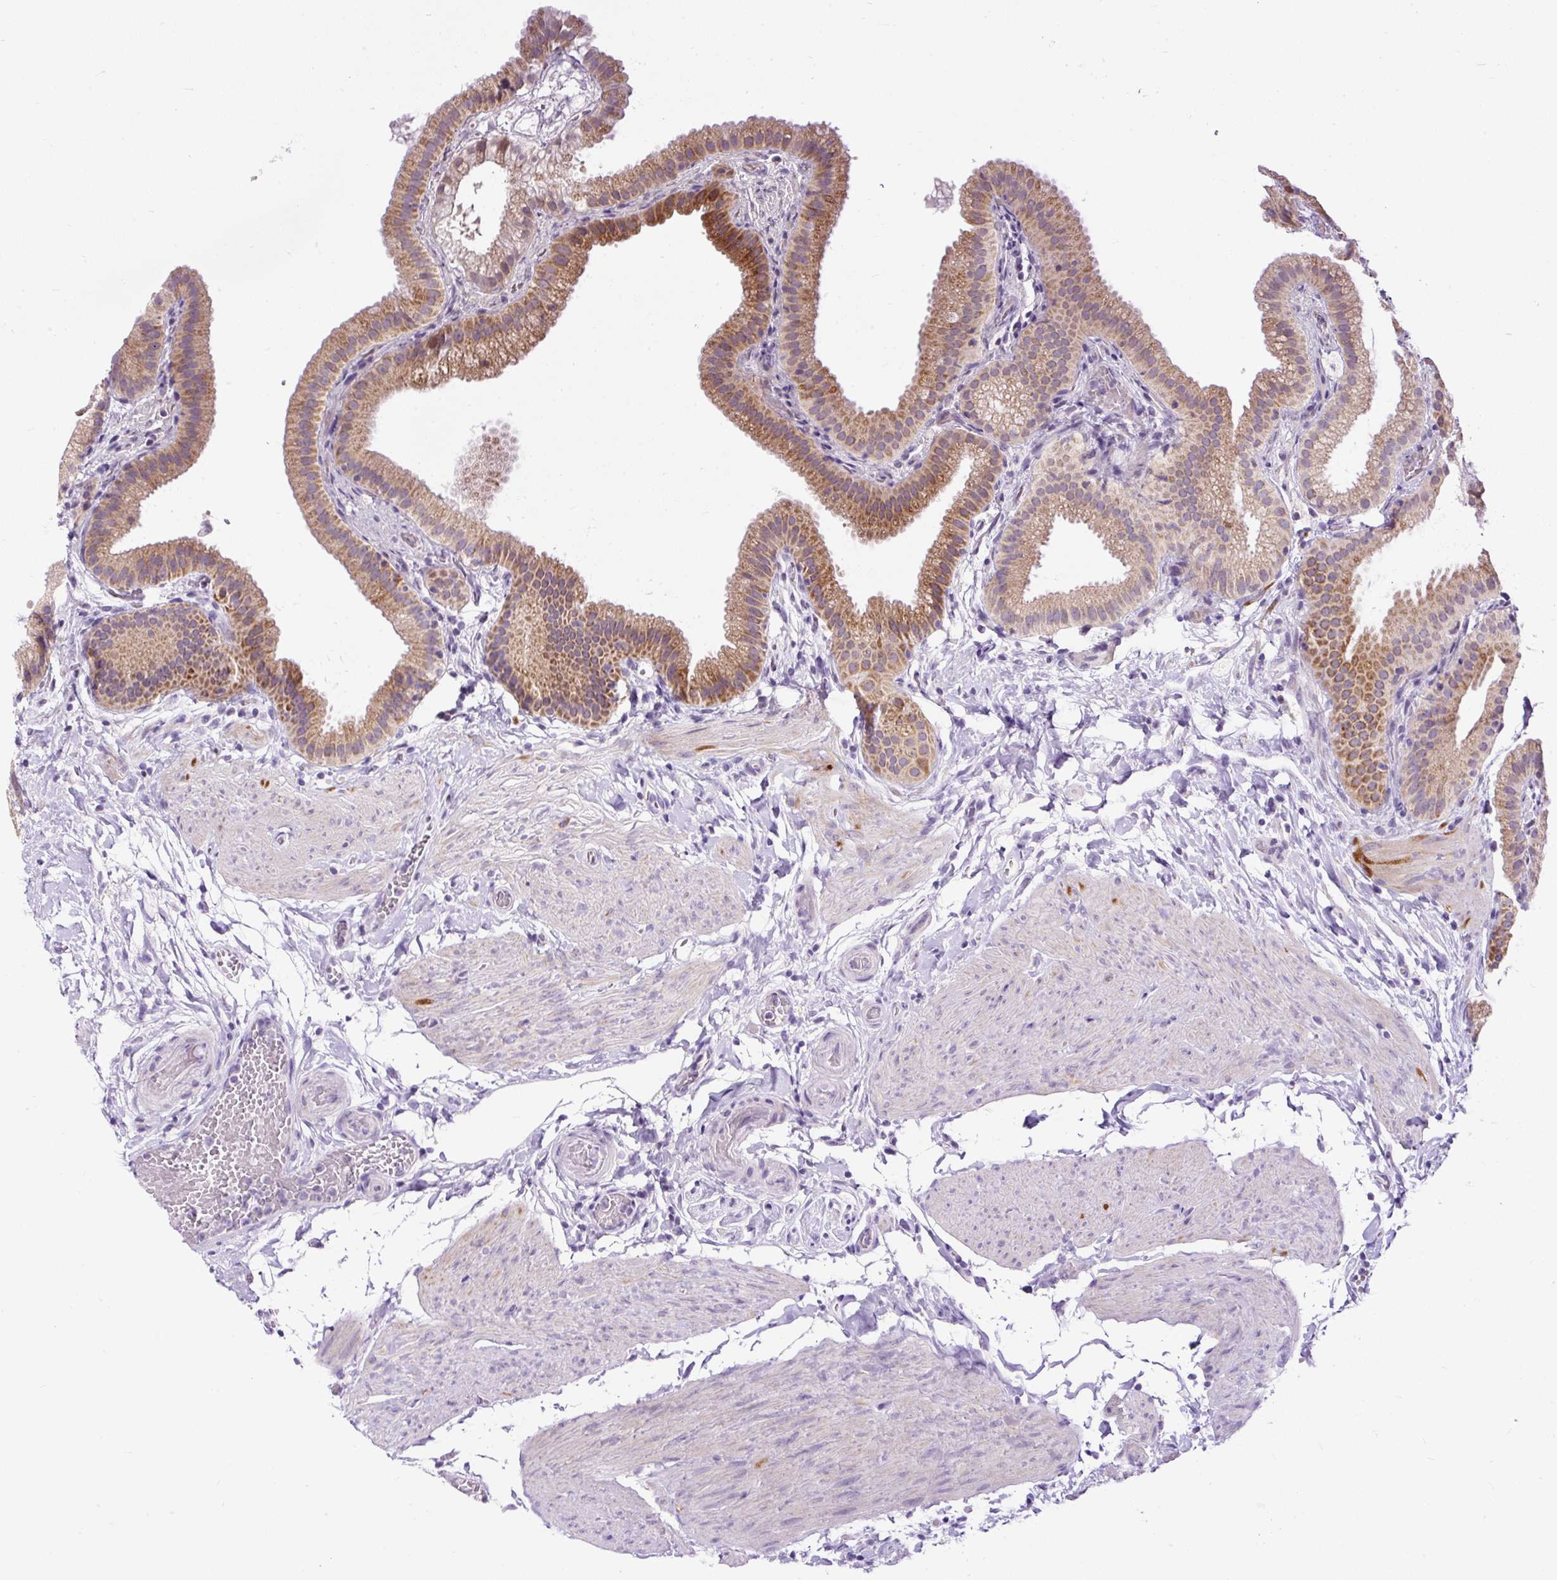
{"staining": {"intensity": "moderate", "quantity": ">75%", "location": "cytoplasmic/membranous"}, "tissue": "gallbladder", "cell_type": "Glandular cells", "image_type": "normal", "snomed": [{"axis": "morphology", "description": "Normal tissue, NOS"}, {"axis": "topography", "description": "Gallbladder"}], "caption": "Protein staining exhibits moderate cytoplasmic/membranous expression in about >75% of glandular cells in normal gallbladder.", "gene": "FMC1", "patient": {"sex": "female", "age": 63}}